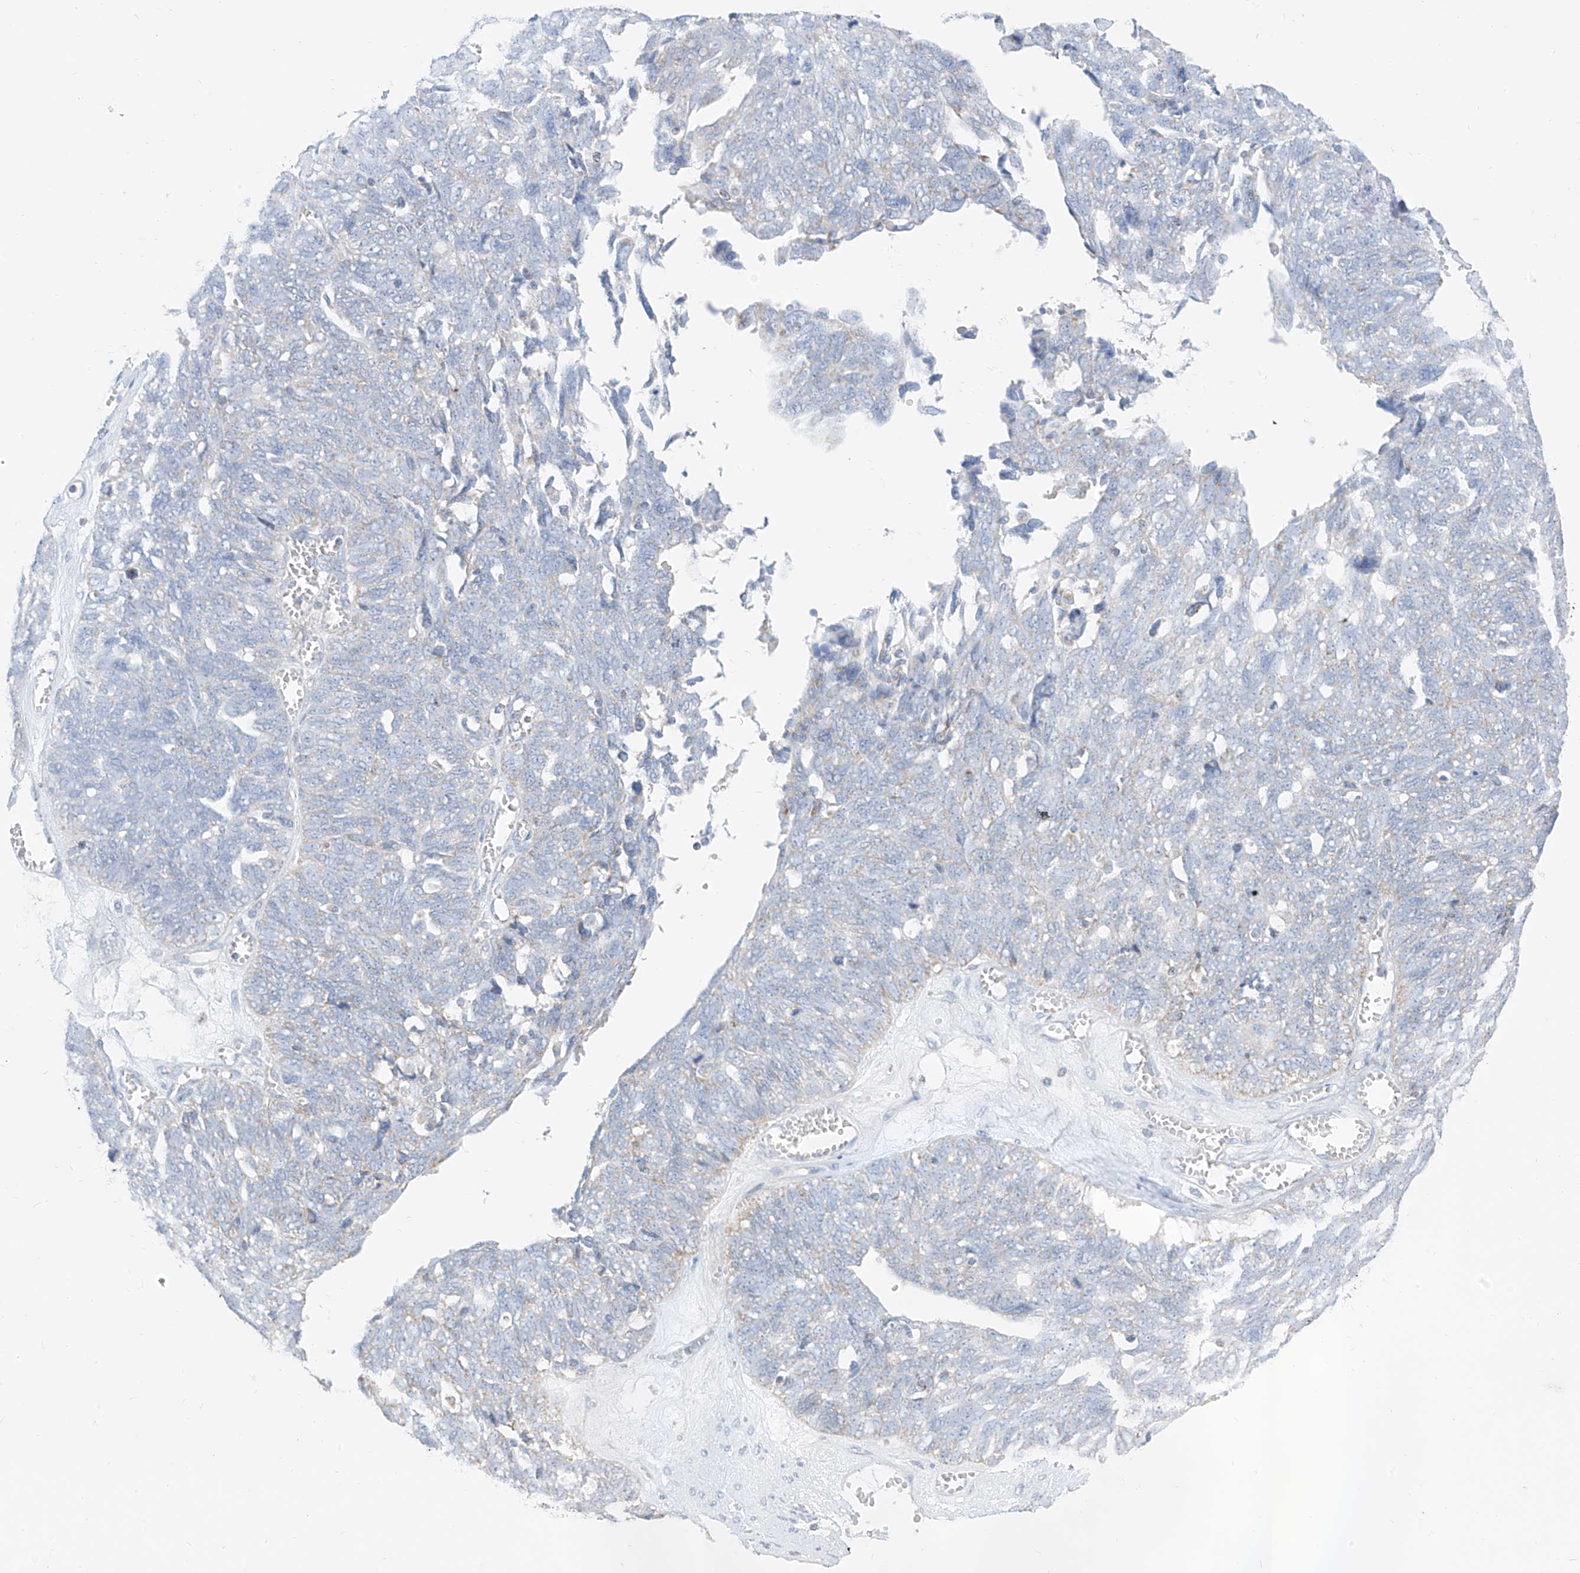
{"staining": {"intensity": "negative", "quantity": "none", "location": "none"}, "tissue": "ovarian cancer", "cell_type": "Tumor cells", "image_type": "cancer", "snomed": [{"axis": "morphology", "description": "Cystadenocarcinoma, serous, NOS"}, {"axis": "topography", "description": "Ovary"}], "caption": "Immunohistochemistry (IHC) of human ovarian serous cystadenocarcinoma exhibits no expression in tumor cells. (Stains: DAB (3,3'-diaminobenzidine) immunohistochemistry (IHC) with hematoxylin counter stain, Microscopy: brightfield microscopy at high magnification).", "gene": "ETHE1", "patient": {"sex": "female", "age": 79}}